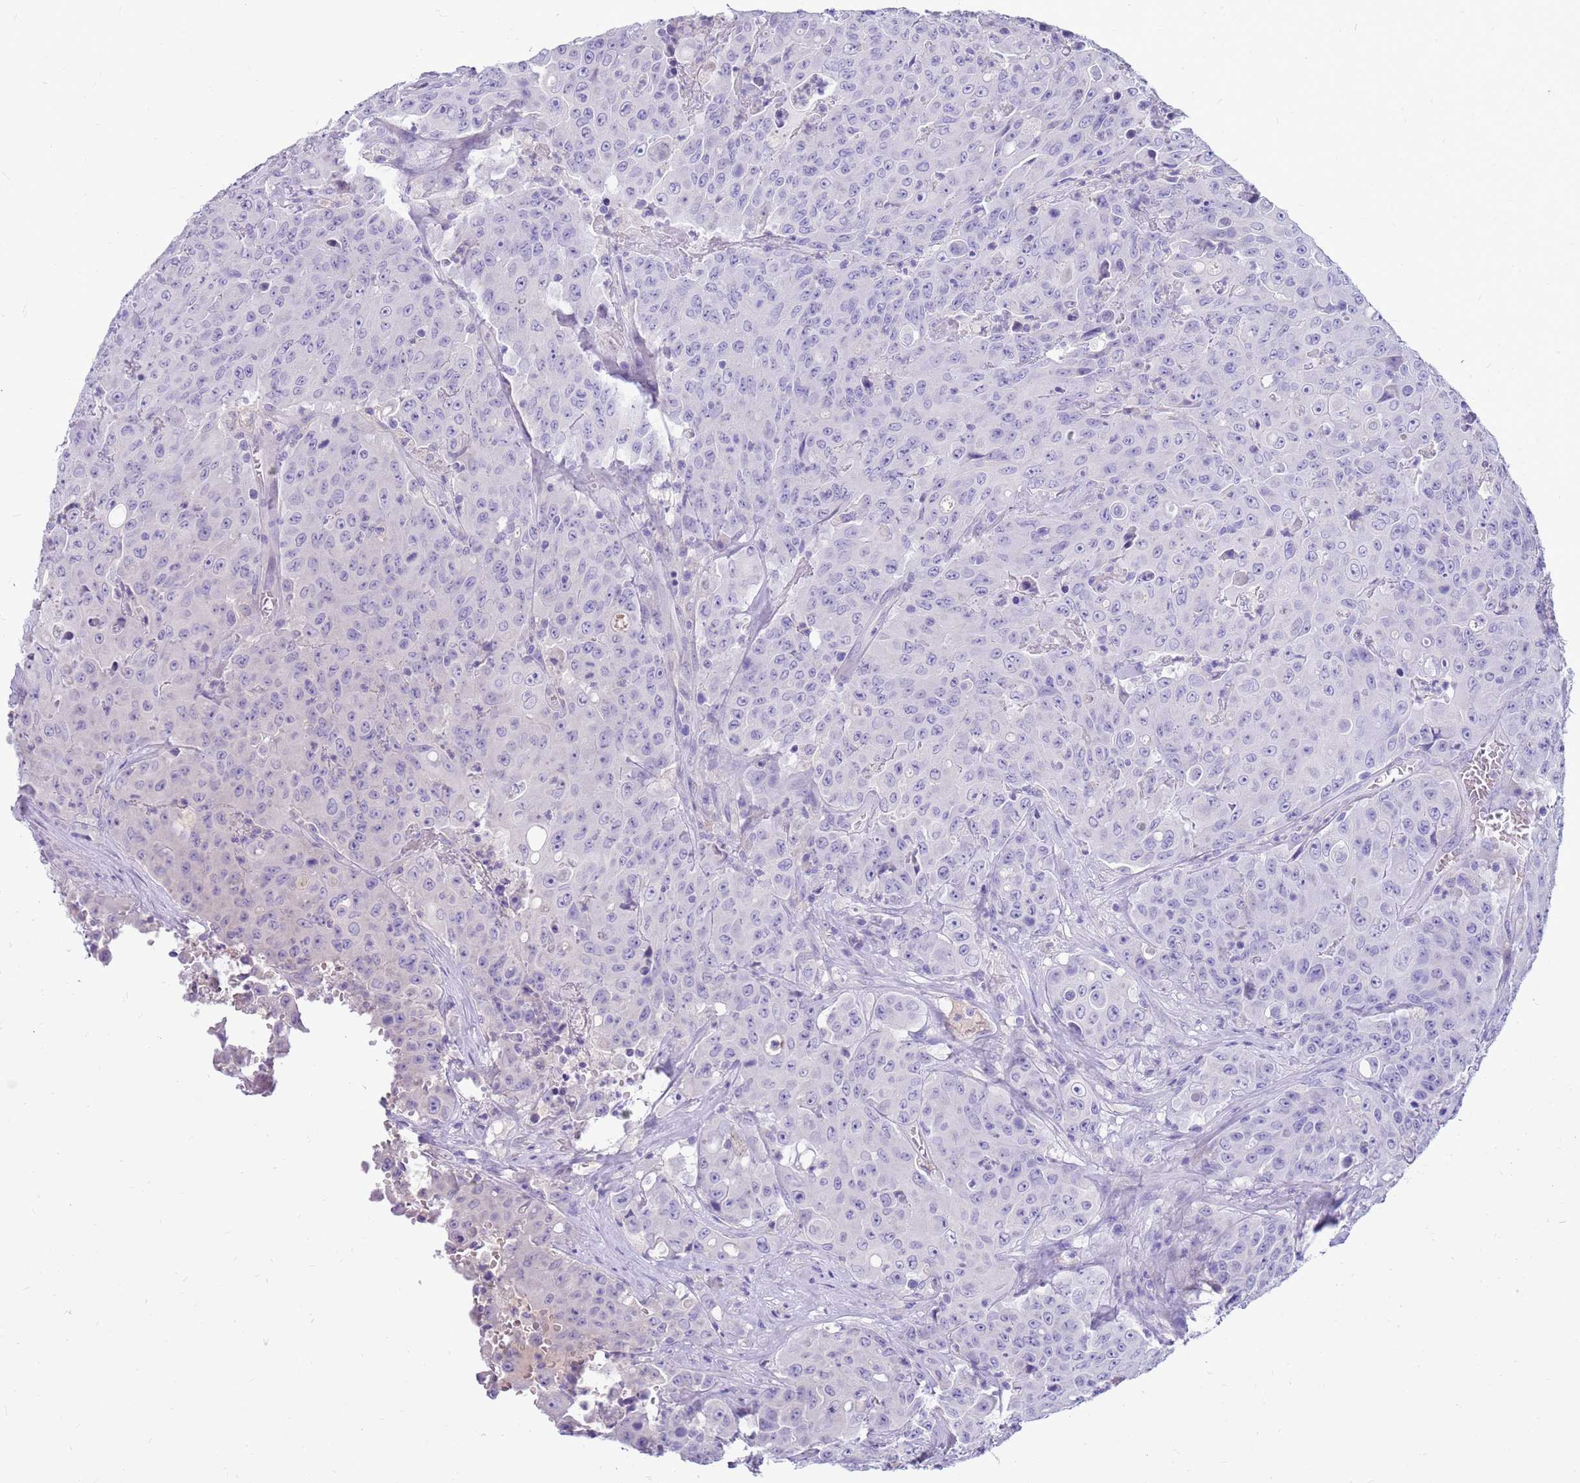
{"staining": {"intensity": "negative", "quantity": "none", "location": "none"}, "tissue": "colorectal cancer", "cell_type": "Tumor cells", "image_type": "cancer", "snomed": [{"axis": "morphology", "description": "Adenocarcinoma, NOS"}, {"axis": "topography", "description": "Colon"}], "caption": "Immunohistochemistry micrograph of neoplastic tissue: colorectal cancer (adenocarcinoma) stained with DAB demonstrates no significant protein expression in tumor cells.", "gene": "EVPLL", "patient": {"sex": "male", "age": 51}}